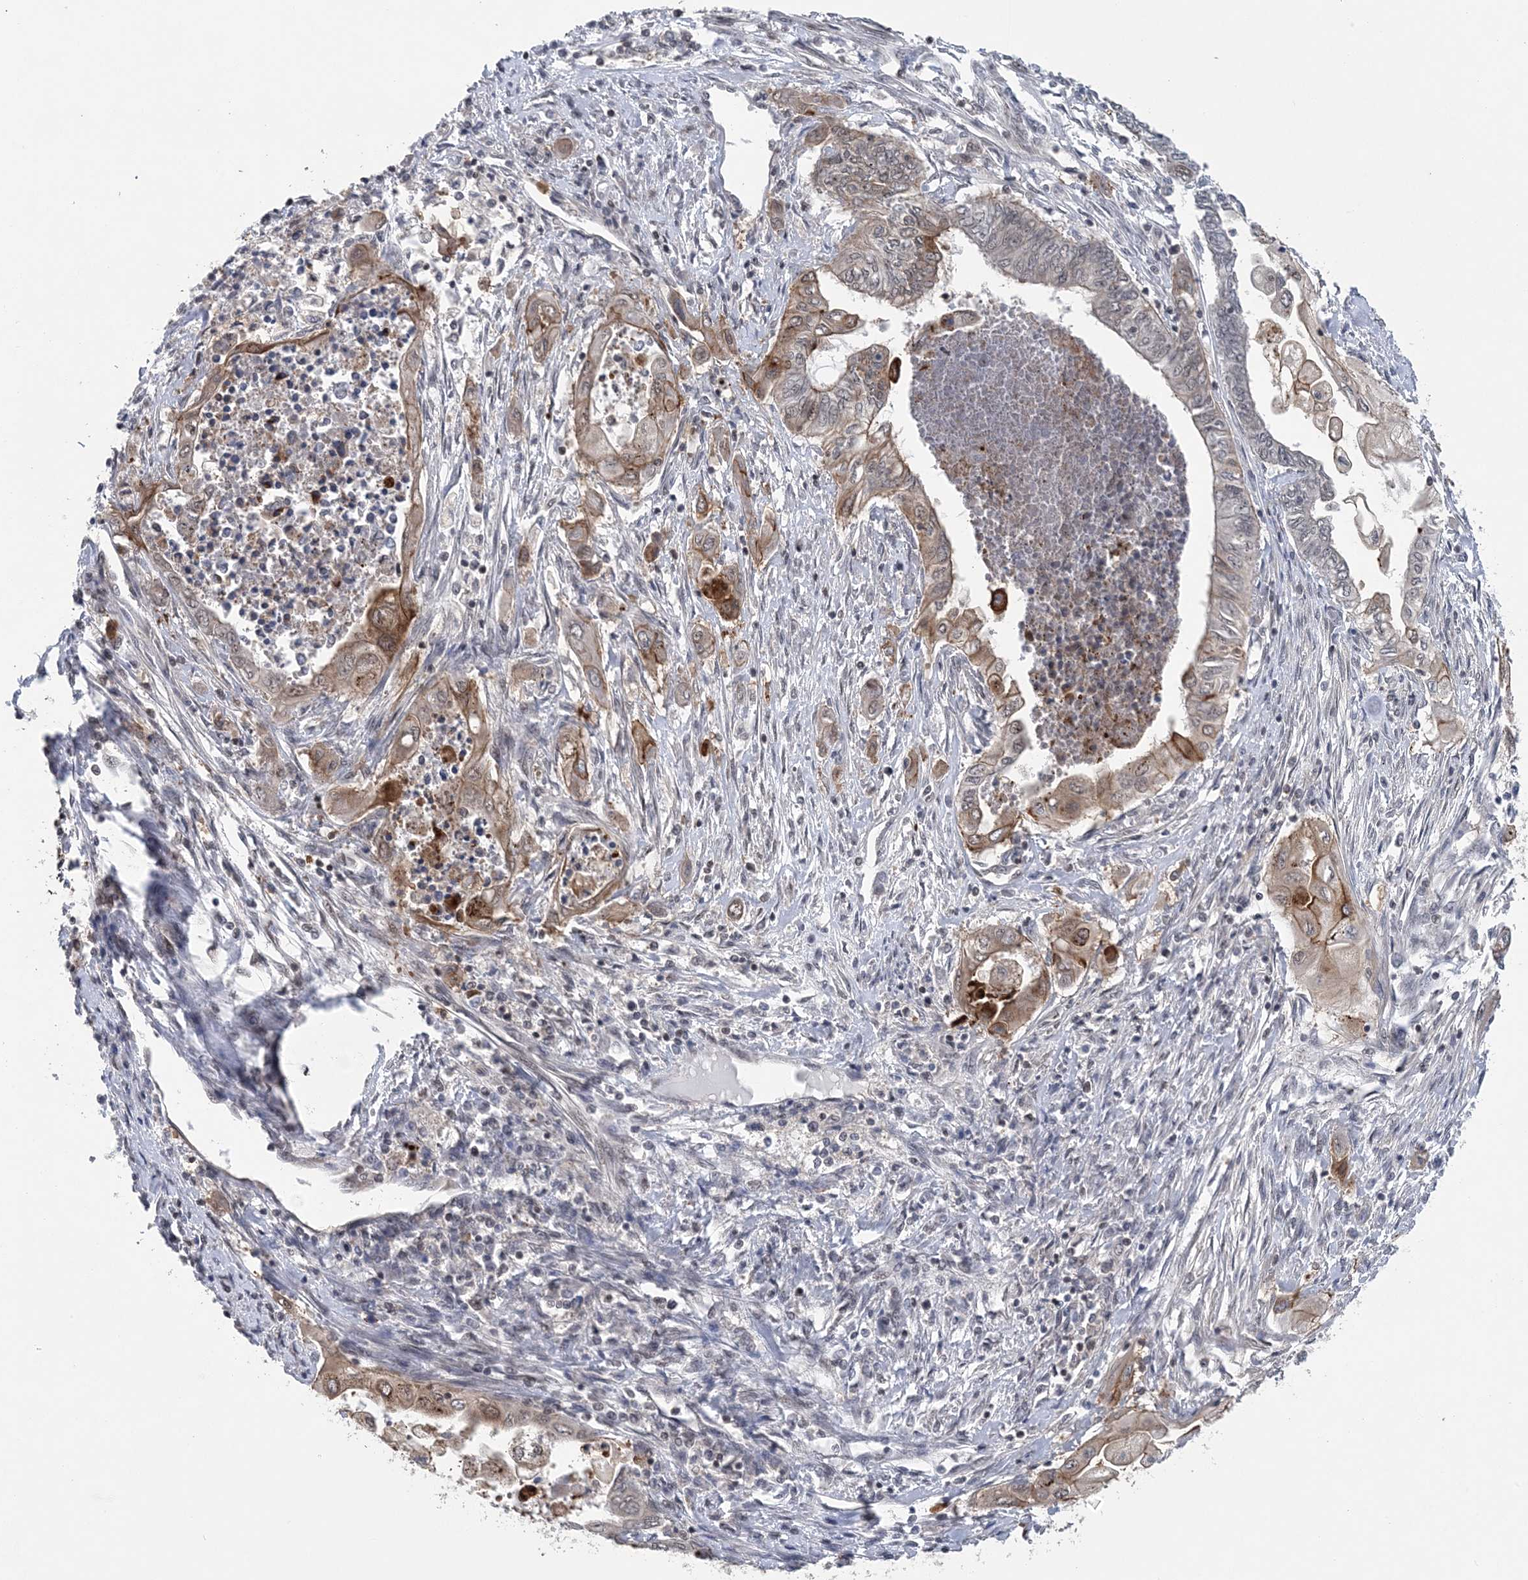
{"staining": {"intensity": "moderate", "quantity": "<25%", "location": "cytoplasmic/membranous,nuclear"}, "tissue": "endometrial cancer", "cell_type": "Tumor cells", "image_type": "cancer", "snomed": [{"axis": "morphology", "description": "Adenocarcinoma, NOS"}, {"axis": "topography", "description": "Uterus"}, {"axis": "topography", "description": "Endometrium"}], "caption": "Protein positivity by IHC exhibits moderate cytoplasmic/membranous and nuclear expression in about <25% of tumor cells in endometrial cancer (adenocarcinoma).", "gene": "CCDC152", "patient": {"sex": "female", "age": 70}}